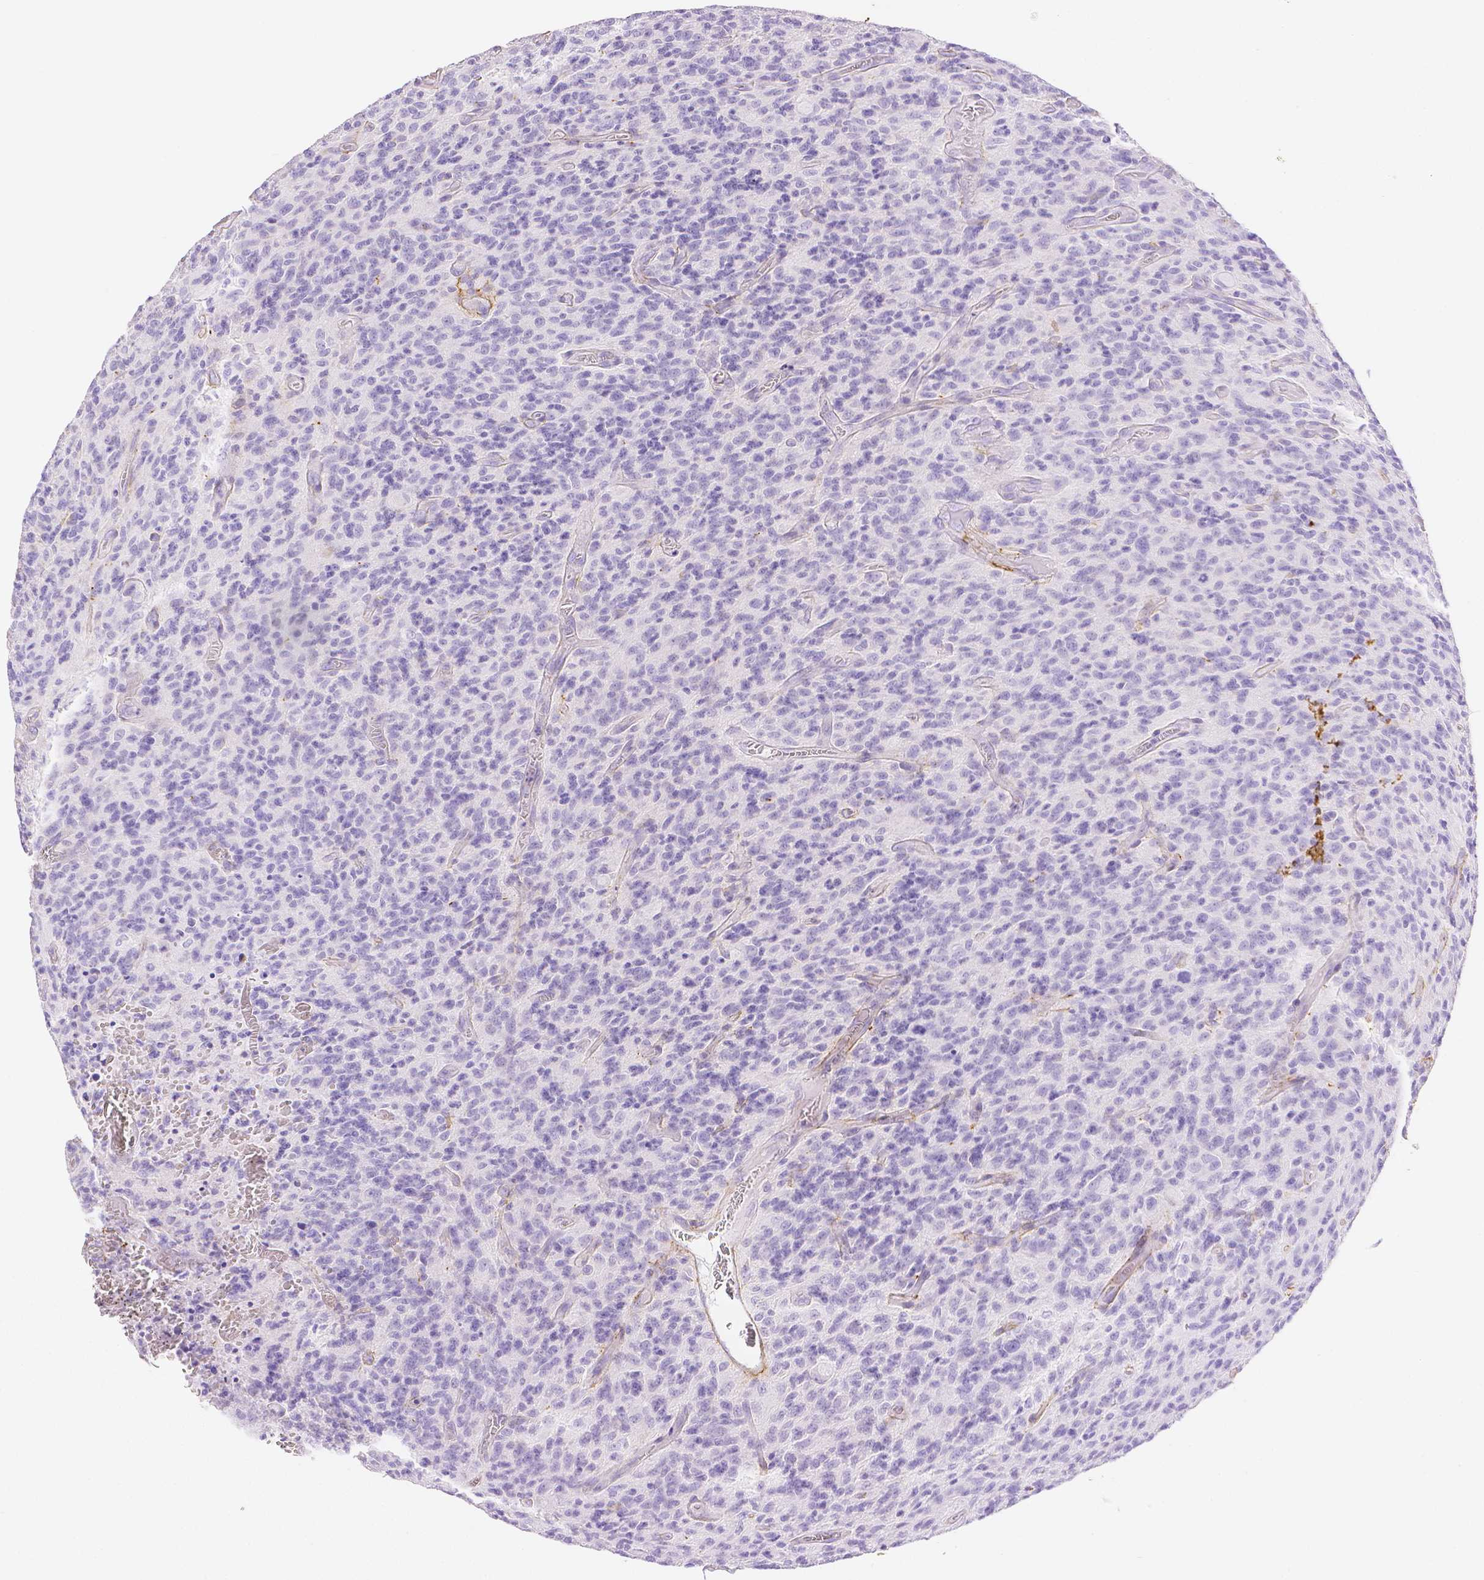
{"staining": {"intensity": "negative", "quantity": "none", "location": "none"}, "tissue": "glioma", "cell_type": "Tumor cells", "image_type": "cancer", "snomed": [{"axis": "morphology", "description": "Glioma, malignant, High grade"}, {"axis": "topography", "description": "Brain"}], "caption": "An immunohistochemistry image of malignant glioma (high-grade) is shown. There is no staining in tumor cells of malignant glioma (high-grade).", "gene": "FBN1", "patient": {"sex": "male", "age": 76}}